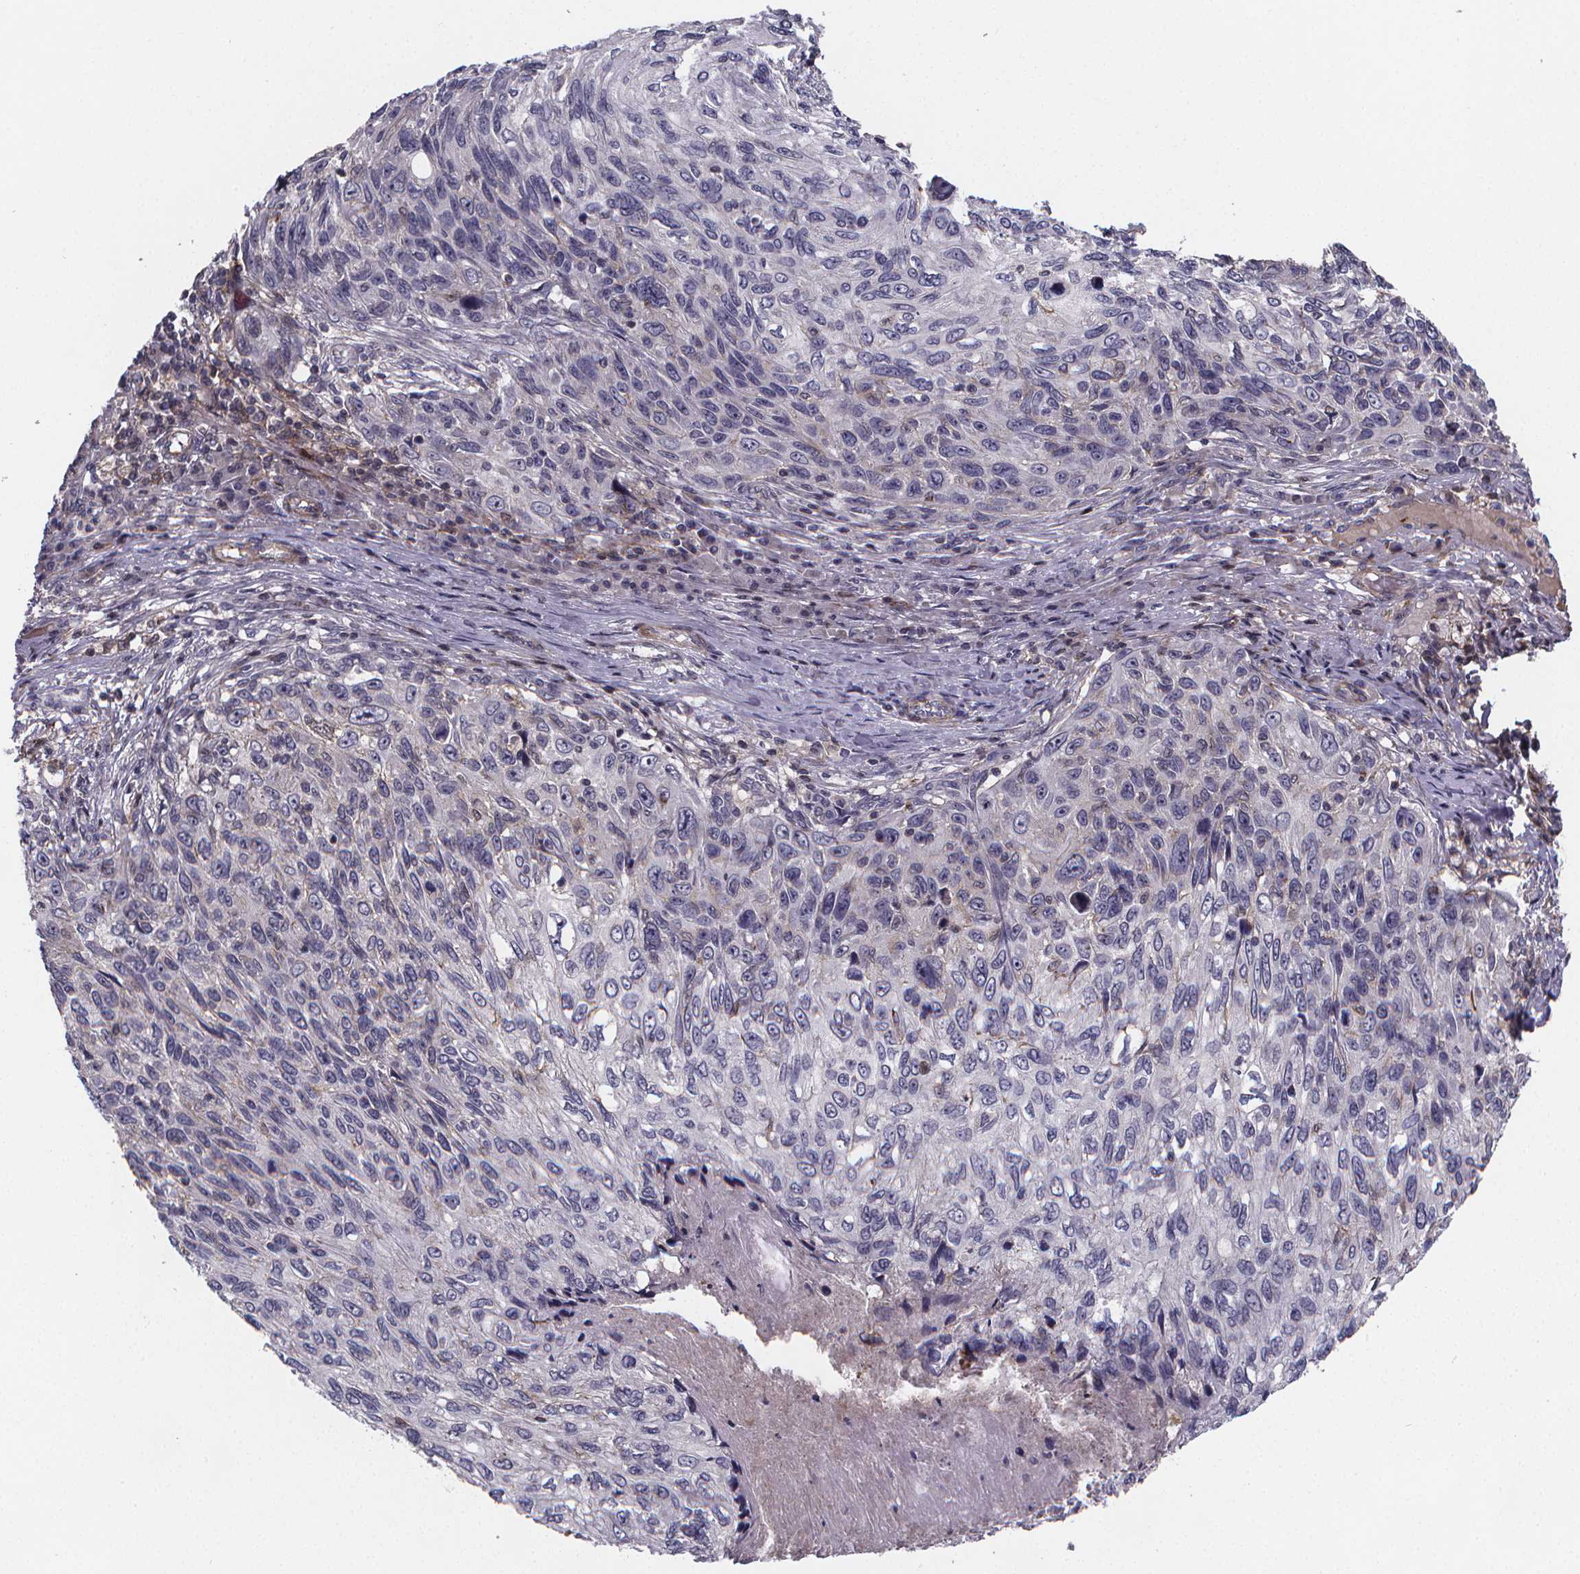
{"staining": {"intensity": "negative", "quantity": "none", "location": "none"}, "tissue": "skin cancer", "cell_type": "Tumor cells", "image_type": "cancer", "snomed": [{"axis": "morphology", "description": "Squamous cell carcinoma, NOS"}, {"axis": "topography", "description": "Skin"}], "caption": "Skin cancer was stained to show a protein in brown. There is no significant expression in tumor cells. Nuclei are stained in blue.", "gene": "FBXW2", "patient": {"sex": "male", "age": 92}}